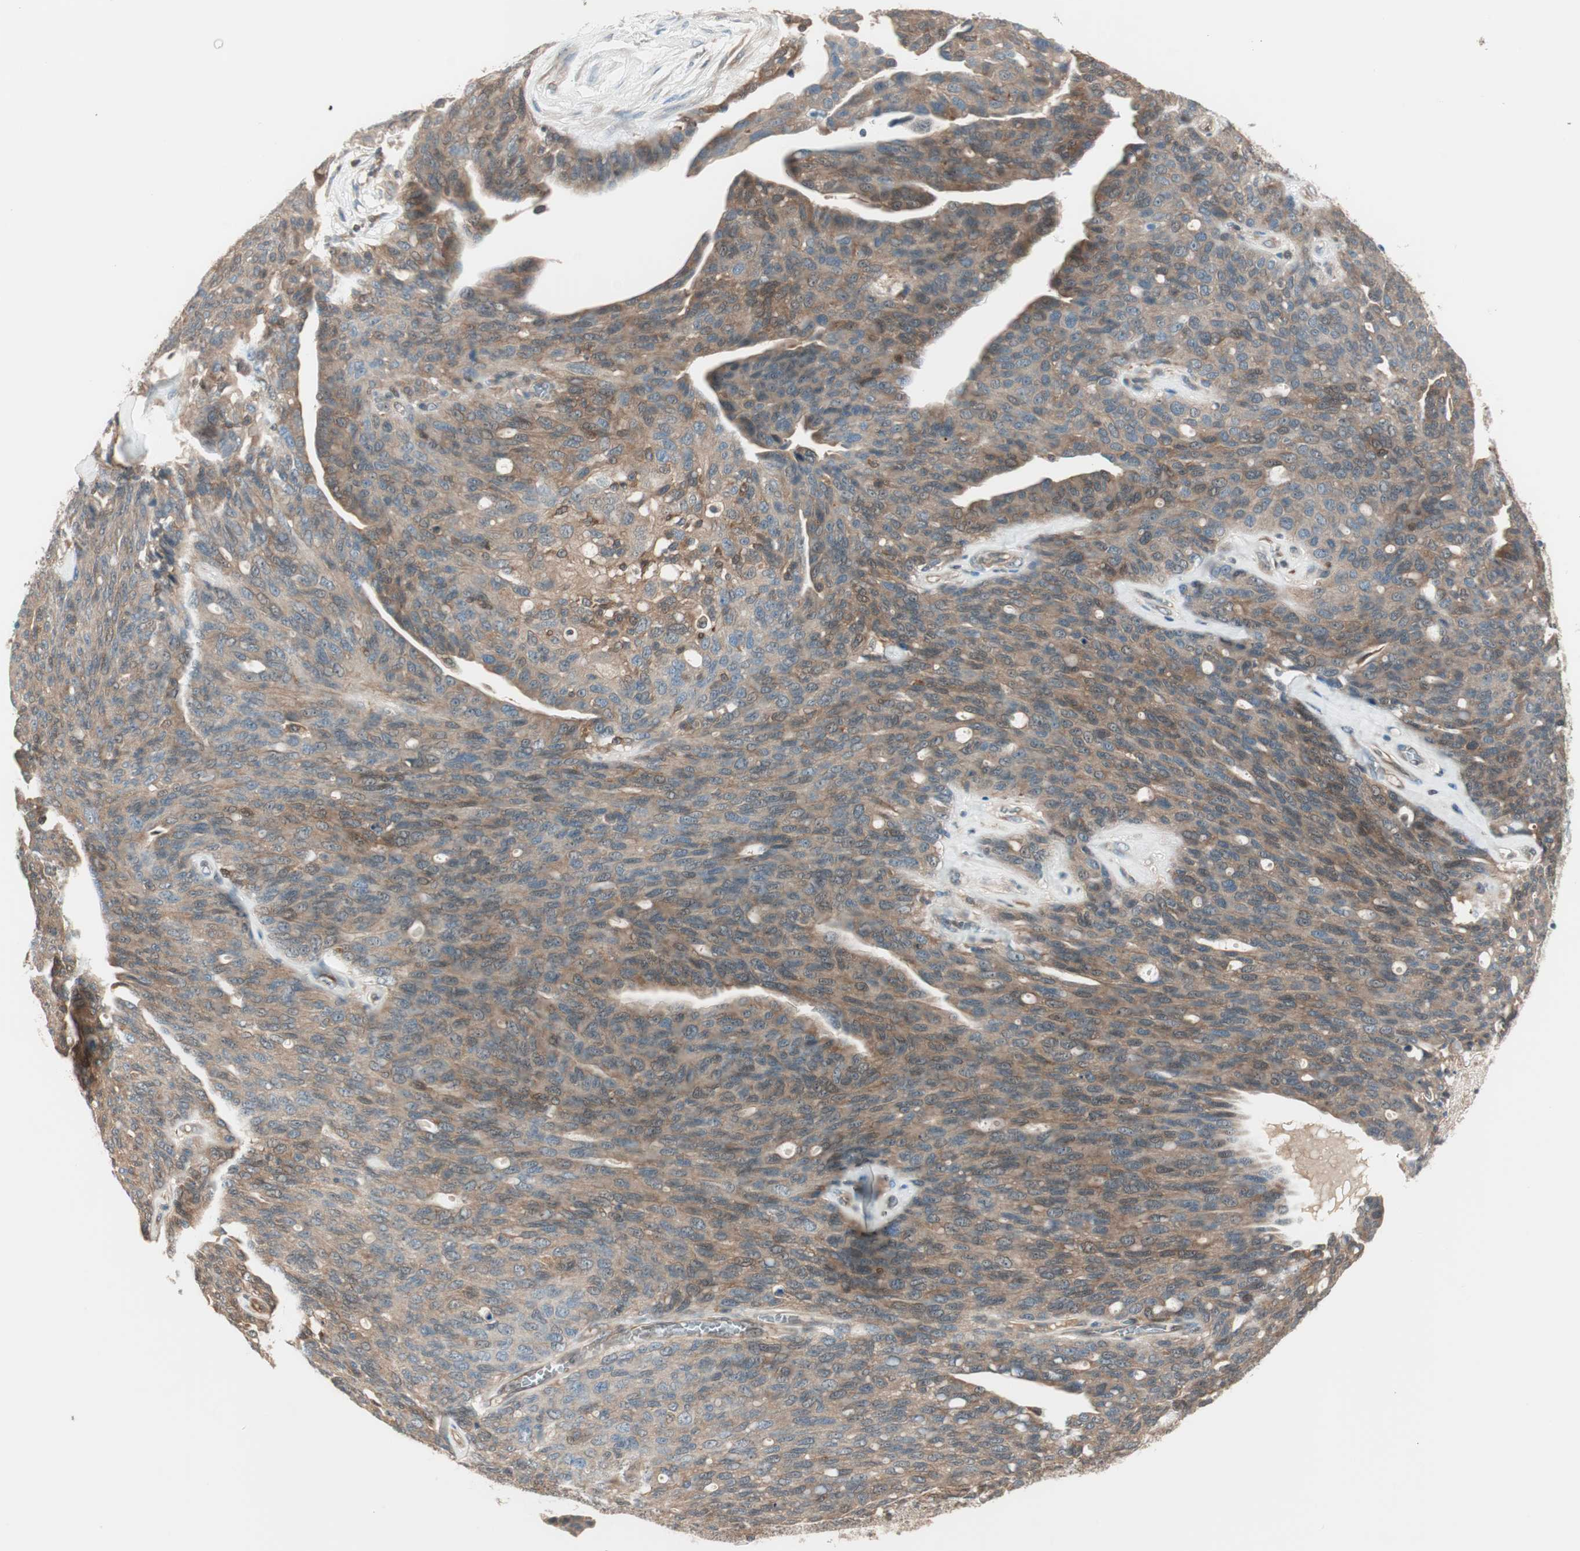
{"staining": {"intensity": "weak", "quantity": ">75%", "location": "cytoplasmic/membranous"}, "tissue": "ovarian cancer", "cell_type": "Tumor cells", "image_type": "cancer", "snomed": [{"axis": "morphology", "description": "Carcinoma, endometroid"}, {"axis": "topography", "description": "Ovary"}], "caption": "Protein positivity by immunohistochemistry (IHC) reveals weak cytoplasmic/membranous expression in about >75% of tumor cells in ovarian endometroid carcinoma.", "gene": "GALT", "patient": {"sex": "female", "age": 60}}